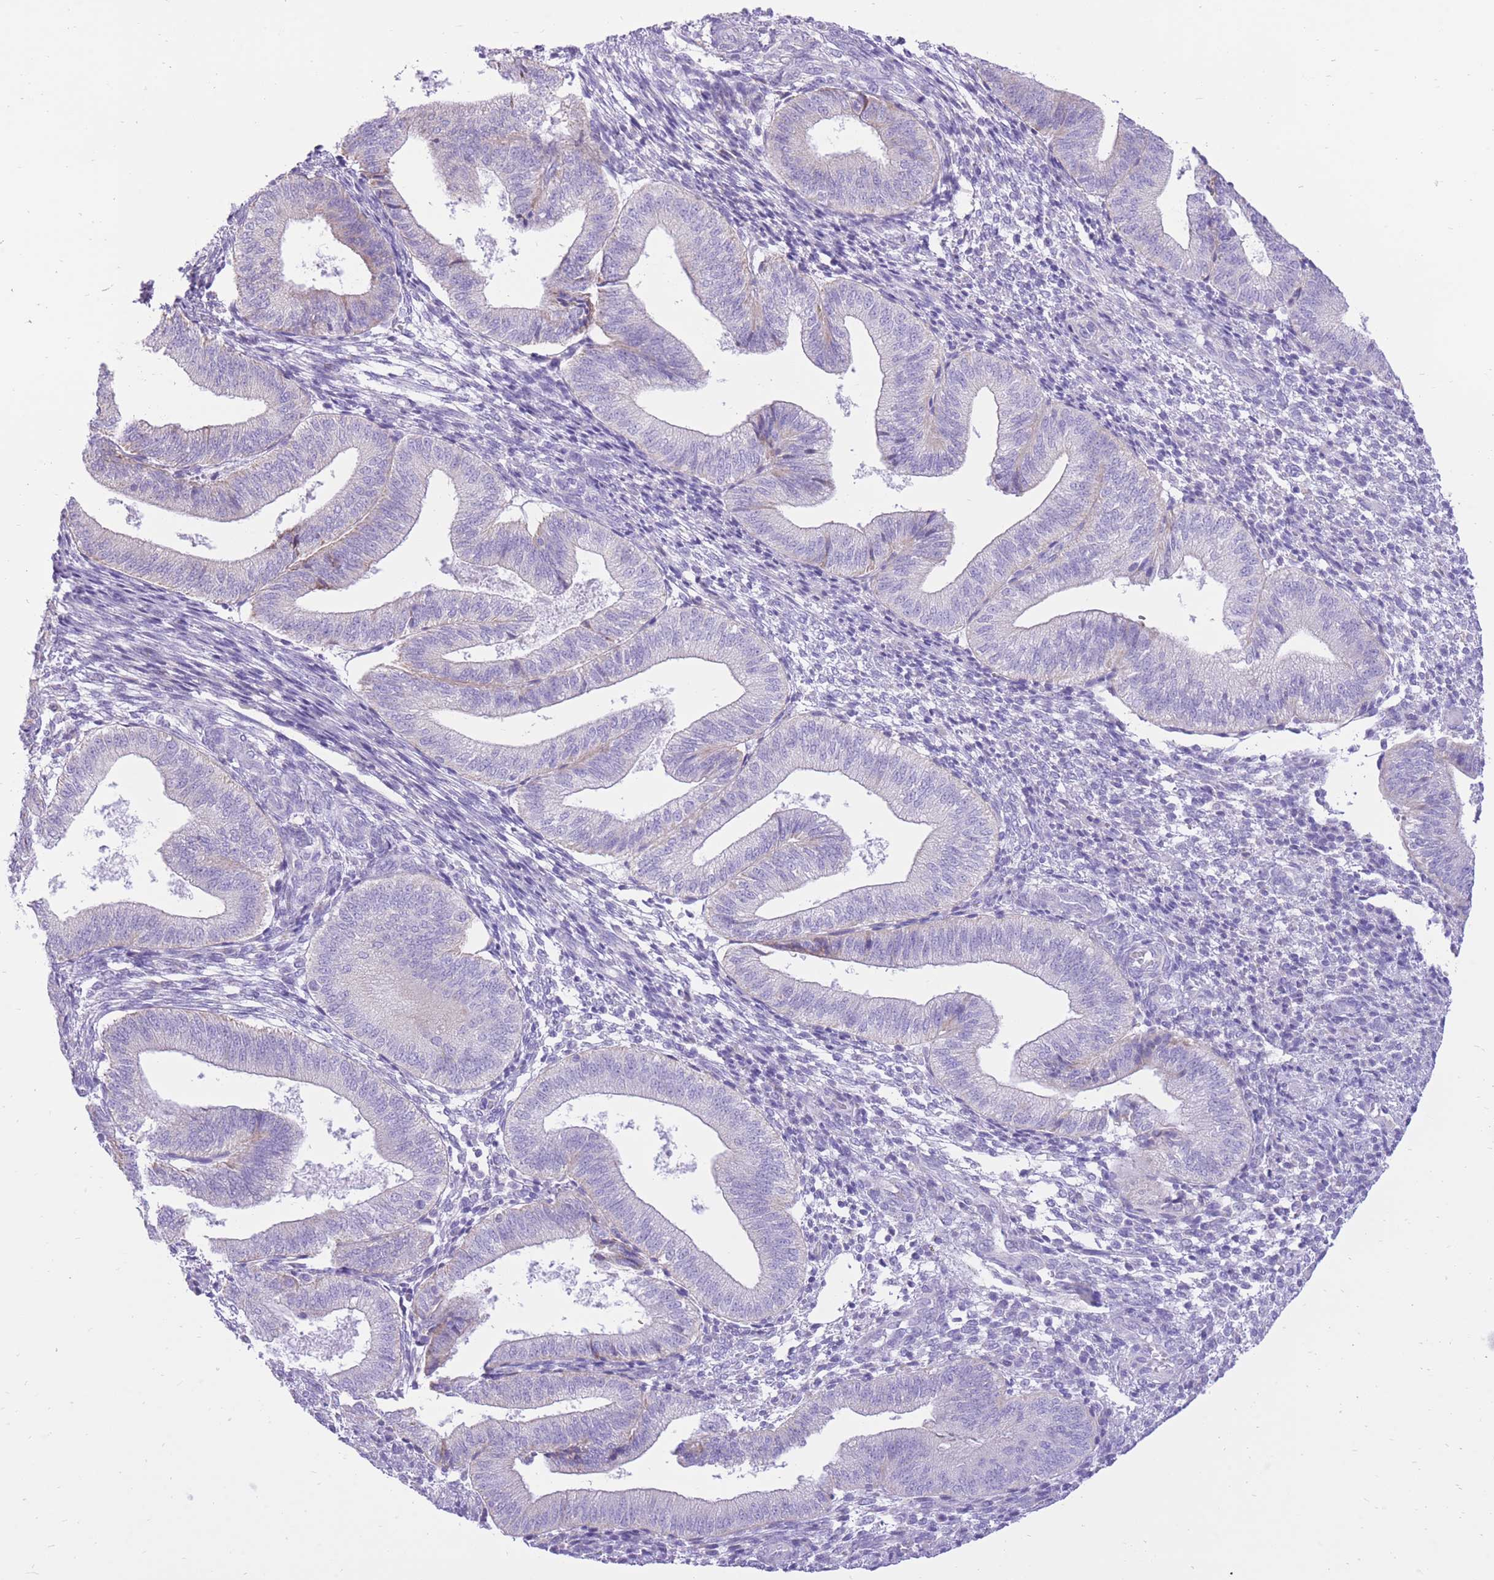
{"staining": {"intensity": "negative", "quantity": "none", "location": "none"}, "tissue": "endometrium", "cell_type": "Cells in endometrial stroma", "image_type": "normal", "snomed": [{"axis": "morphology", "description": "Normal tissue, NOS"}, {"axis": "topography", "description": "Endometrium"}], "caption": "IHC image of unremarkable endometrium stained for a protein (brown), which reveals no expression in cells in endometrial stroma.", "gene": "SLC4A4", "patient": {"sex": "female", "age": 34}}